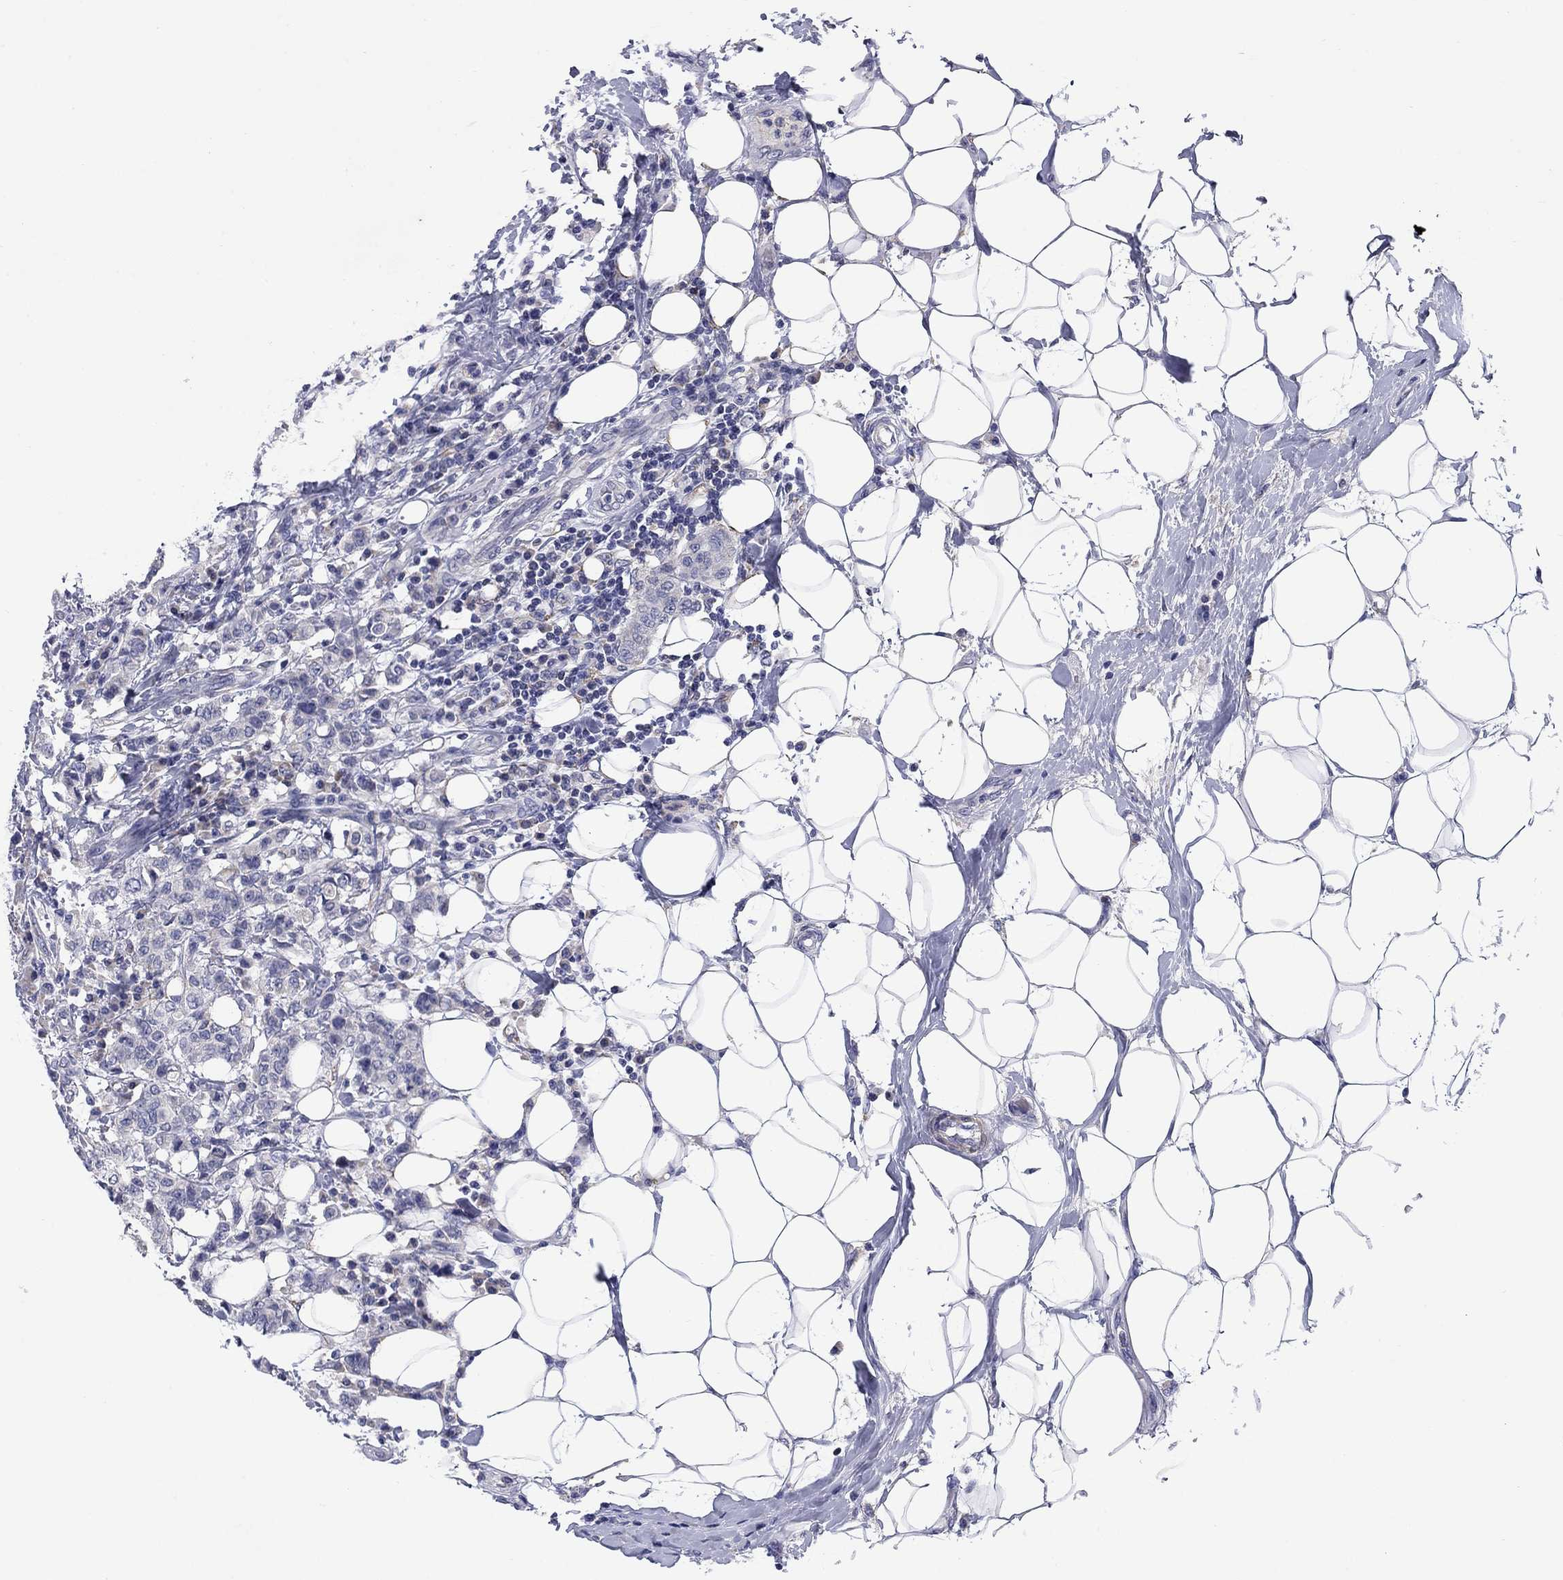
{"staining": {"intensity": "negative", "quantity": "none", "location": "none"}, "tissue": "breast cancer", "cell_type": "Tumor cells", "image_type": "cancer", "snomed": [{"axis": "morphology", "description": "Duct carcinoma"}, {"axis": "topography", "description": "Breast"}], "caption": "A micrograph of breast infiltrating ductal carcinoma stained for a protein exhibits no brown staining in tumor cells.", "gene": "FRK", "patient": {"sex": "female", "age": 27}}